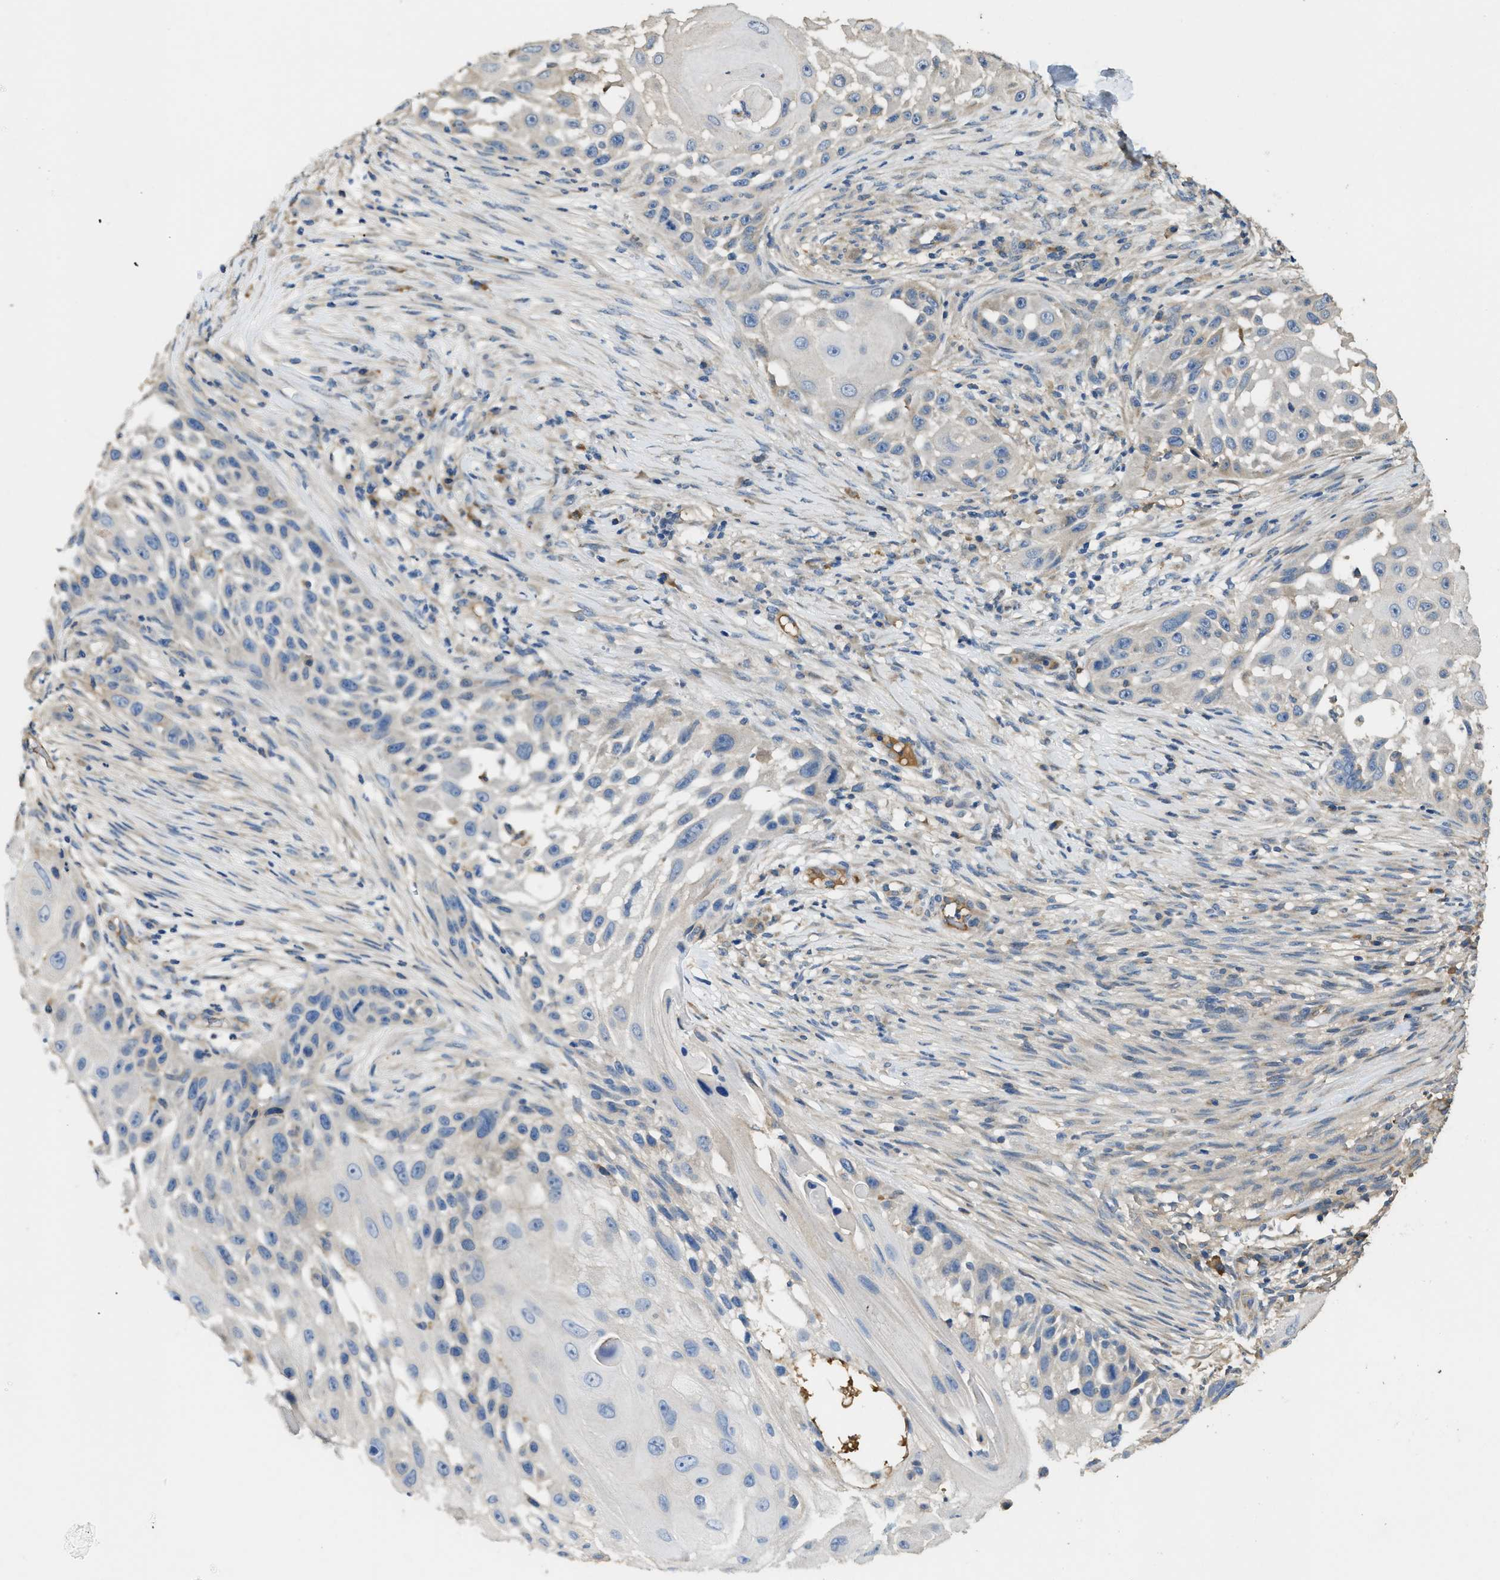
{"staining": {"intensity": "negative", "quantity": "none", "location": "none"}, "tissue": "skin cancer", "cell_type": "Tumor cells", "image_type": "cancer", "snomed": [{"axis": "morphology", "description": "Squamous cell carcinoma, NOS"}, {"axis": "topography", "description": "Skin"}], "caption": "Immunohistochemistry (IHC) of human skin squamous cell carcinoma reveals no positivity in tumor cells.", "gene": "RIPK2", "patient": {"sex": "female", "age": 44}}